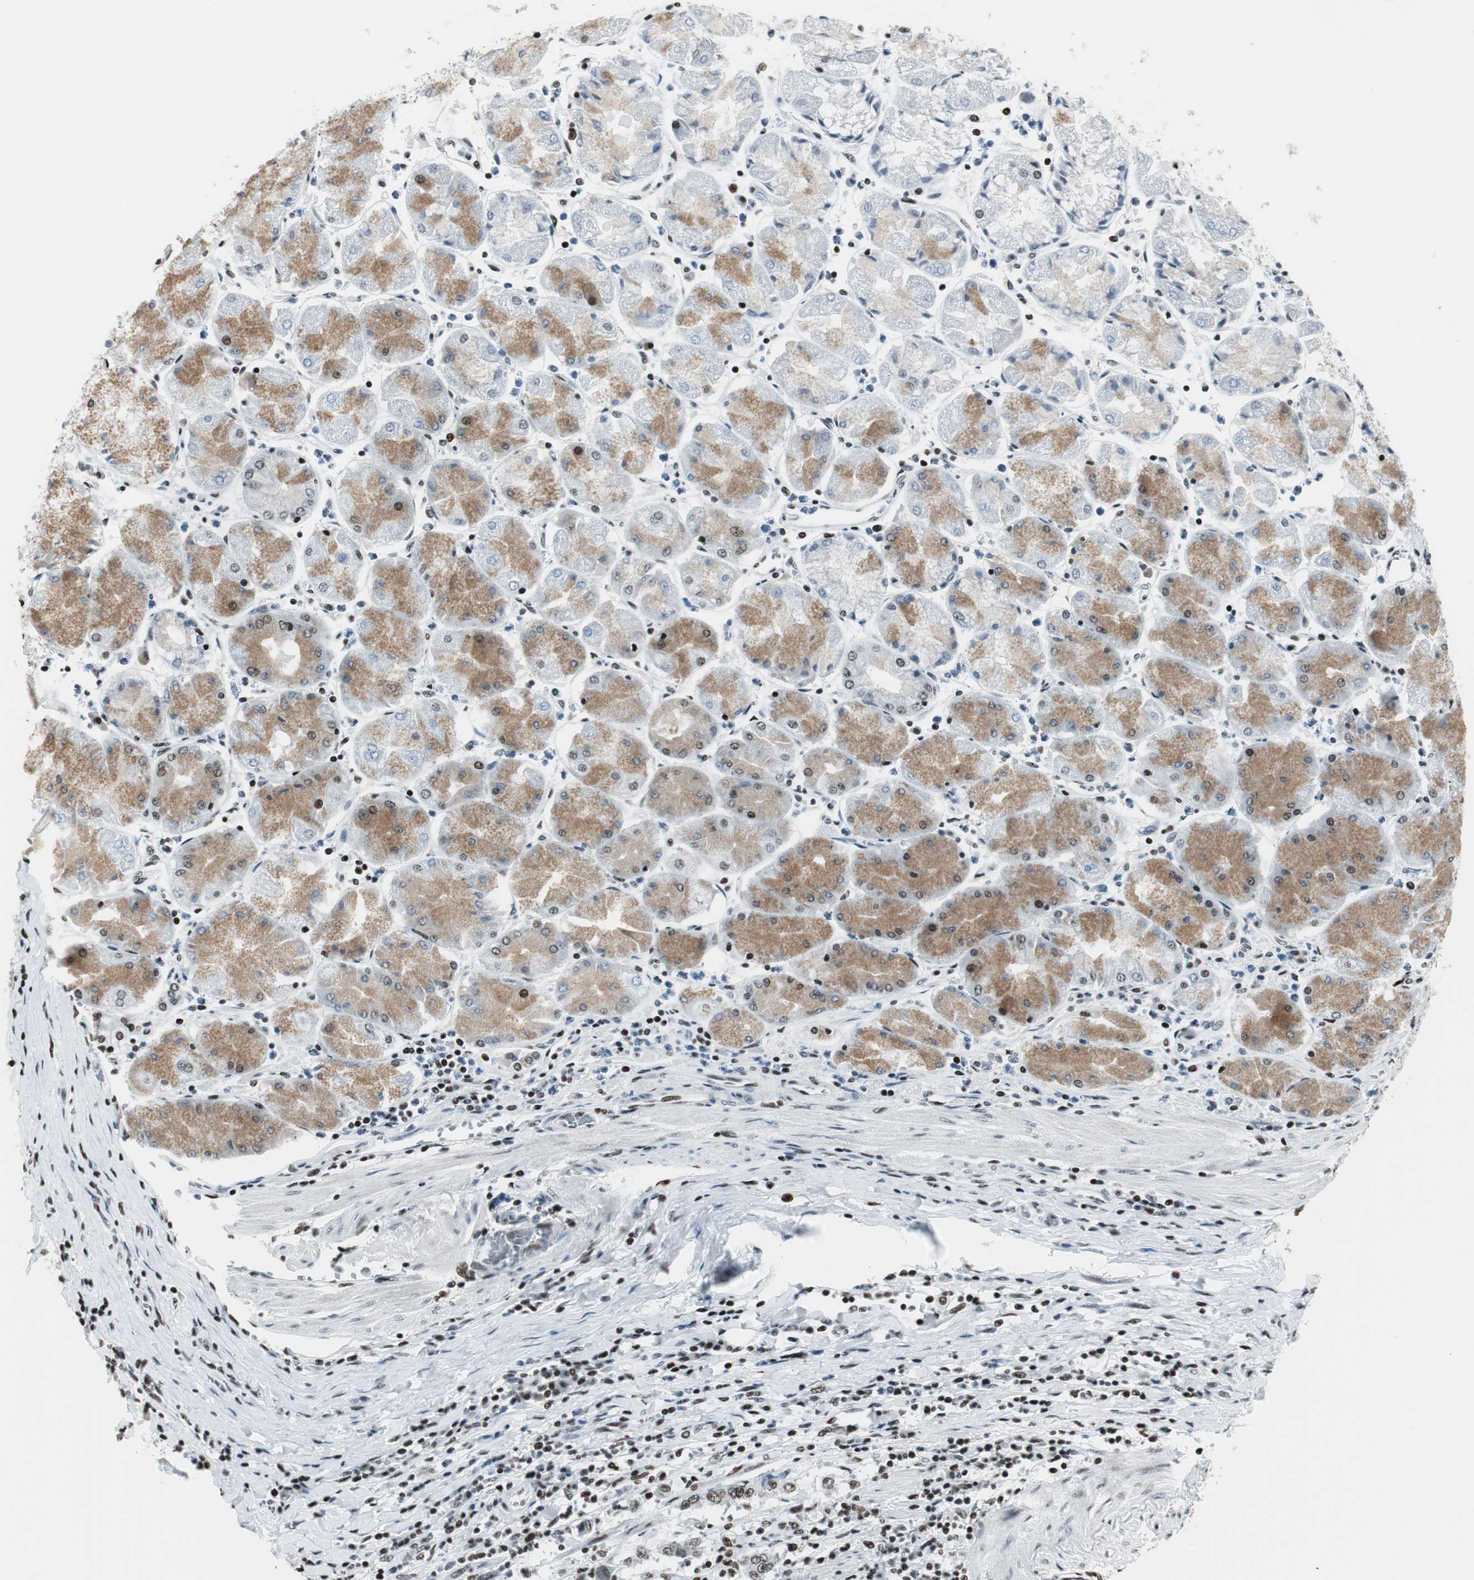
{"staining": {"intensity": "weak", "quantity": "25%-75%", "location": "nuclear"}, "tissue": "stomach cancer", "cell_type": "Tumor cells", "image_type": "cancer", "snomed": [{"axis": "morphology", "description": "Normal tissue, NOS"}, {"axis": "morphology", "description": "Adenocarcinoma, NOS"}, {"axis": "topography", "description": "Stomach, upper"}, {"axis": "topography", "description": "Stomach"}], "caption": "This micrograph demonstrates immunohistochemistry (IHC) staining of adenocarcinoma (stomach), with low weak nuclear staining in approximately 25%-75% of tumor cells.", "gene": "RBBP4", "patient": {"sex": "male", "age": 59}}